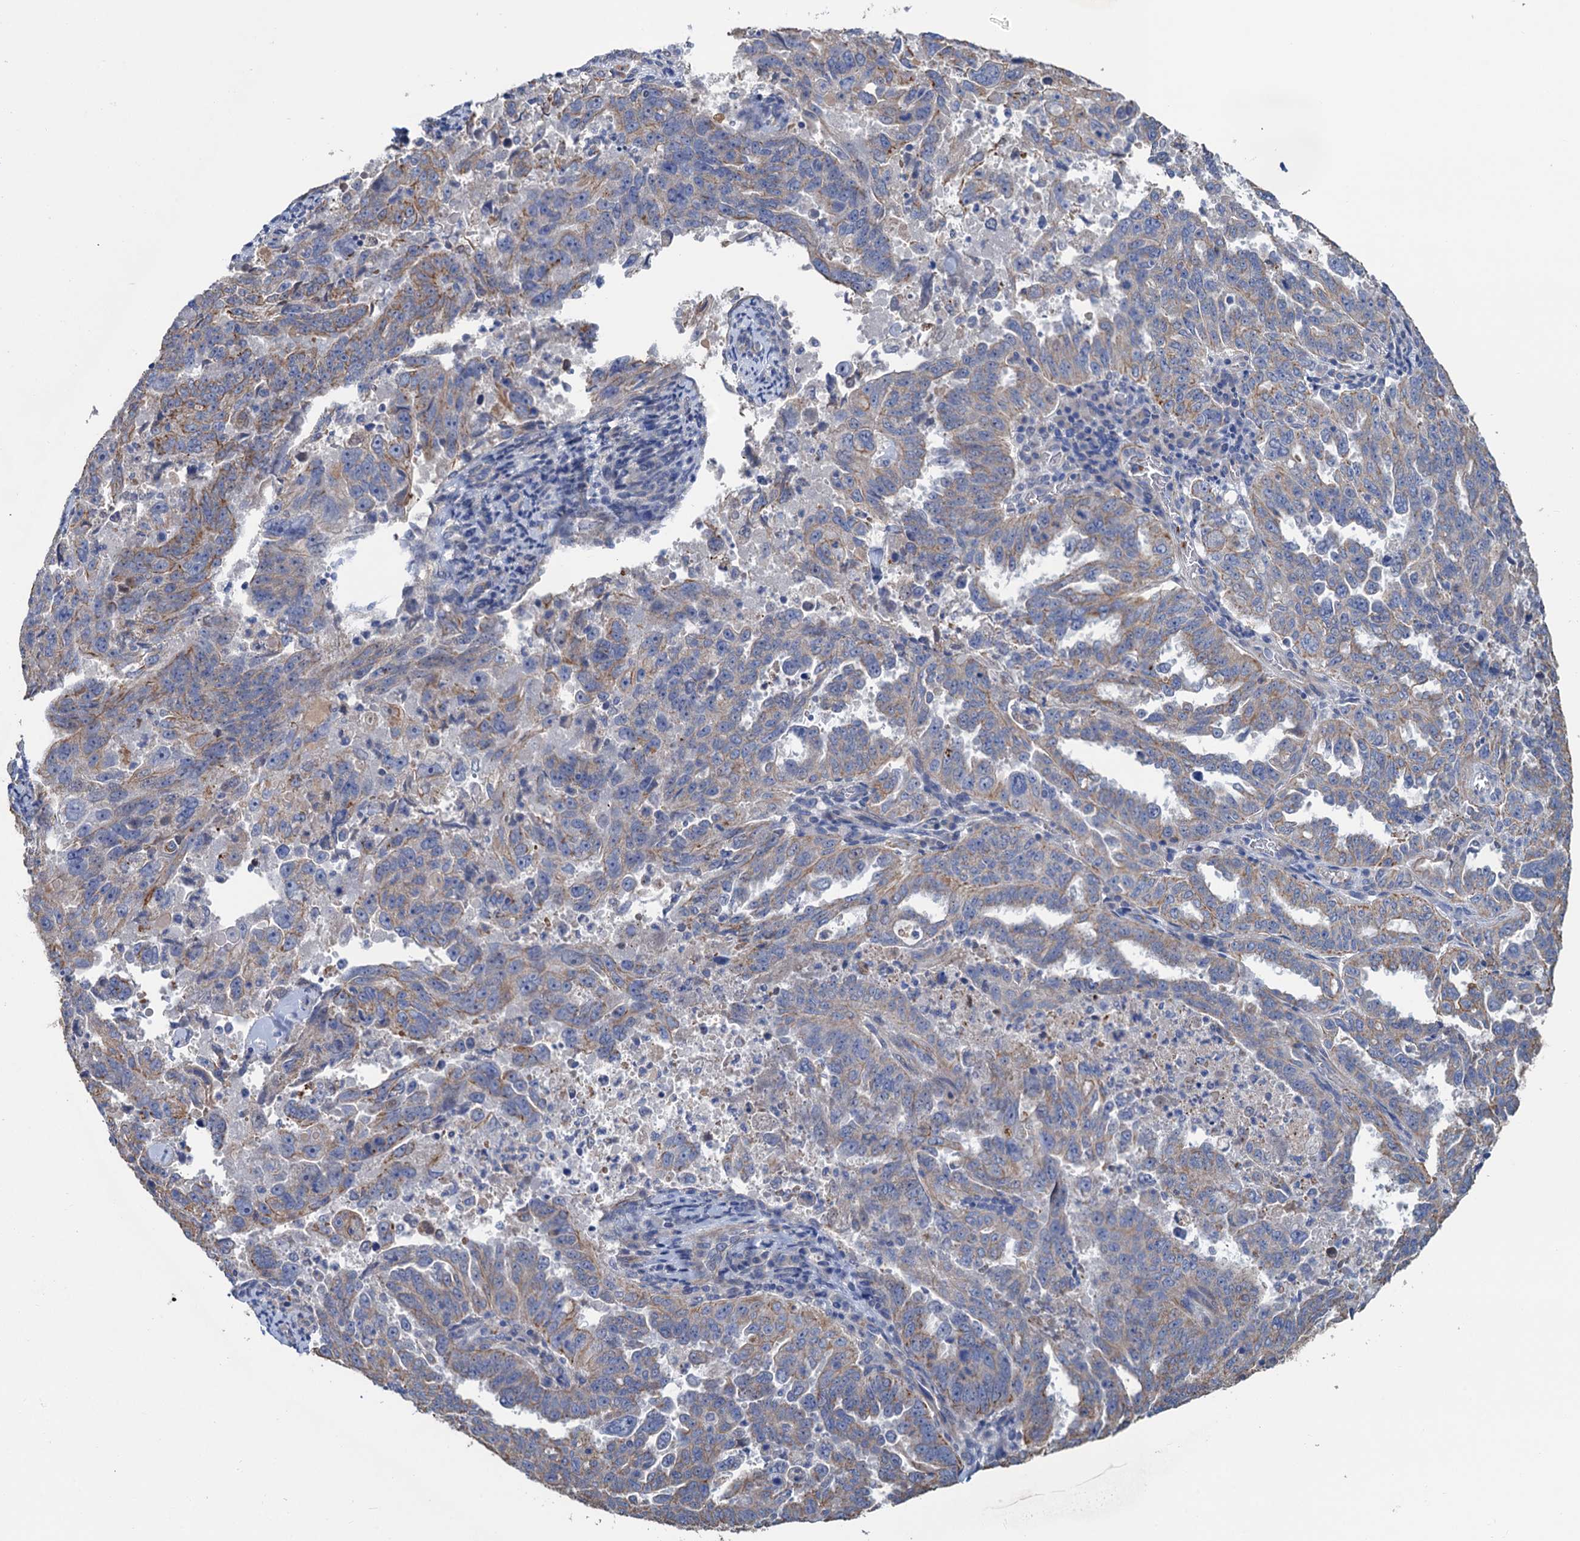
{"staining": {"intensity": "moderate", "quantity": "25%-75%", "location": "cytoplasmic/membranous"}, "tissue": "endometrial cancer", "cell_type": "Tumor cells", "image_type": "cancer", "snomed": [{"axis": "morphology", "description": "Adenocarcinoma, NOS"}, {"axis": "topography", "description": "Endometrium"}], "caption": "Protein expression by immunohistochemistry (IHC) demonstrates moderate cytoplasmic/membranous expression in about 25%-75% of tumor cells in endometrial cancer.", "gene": "SMCO3", "patient": {"sex": "female", "age": 65}}